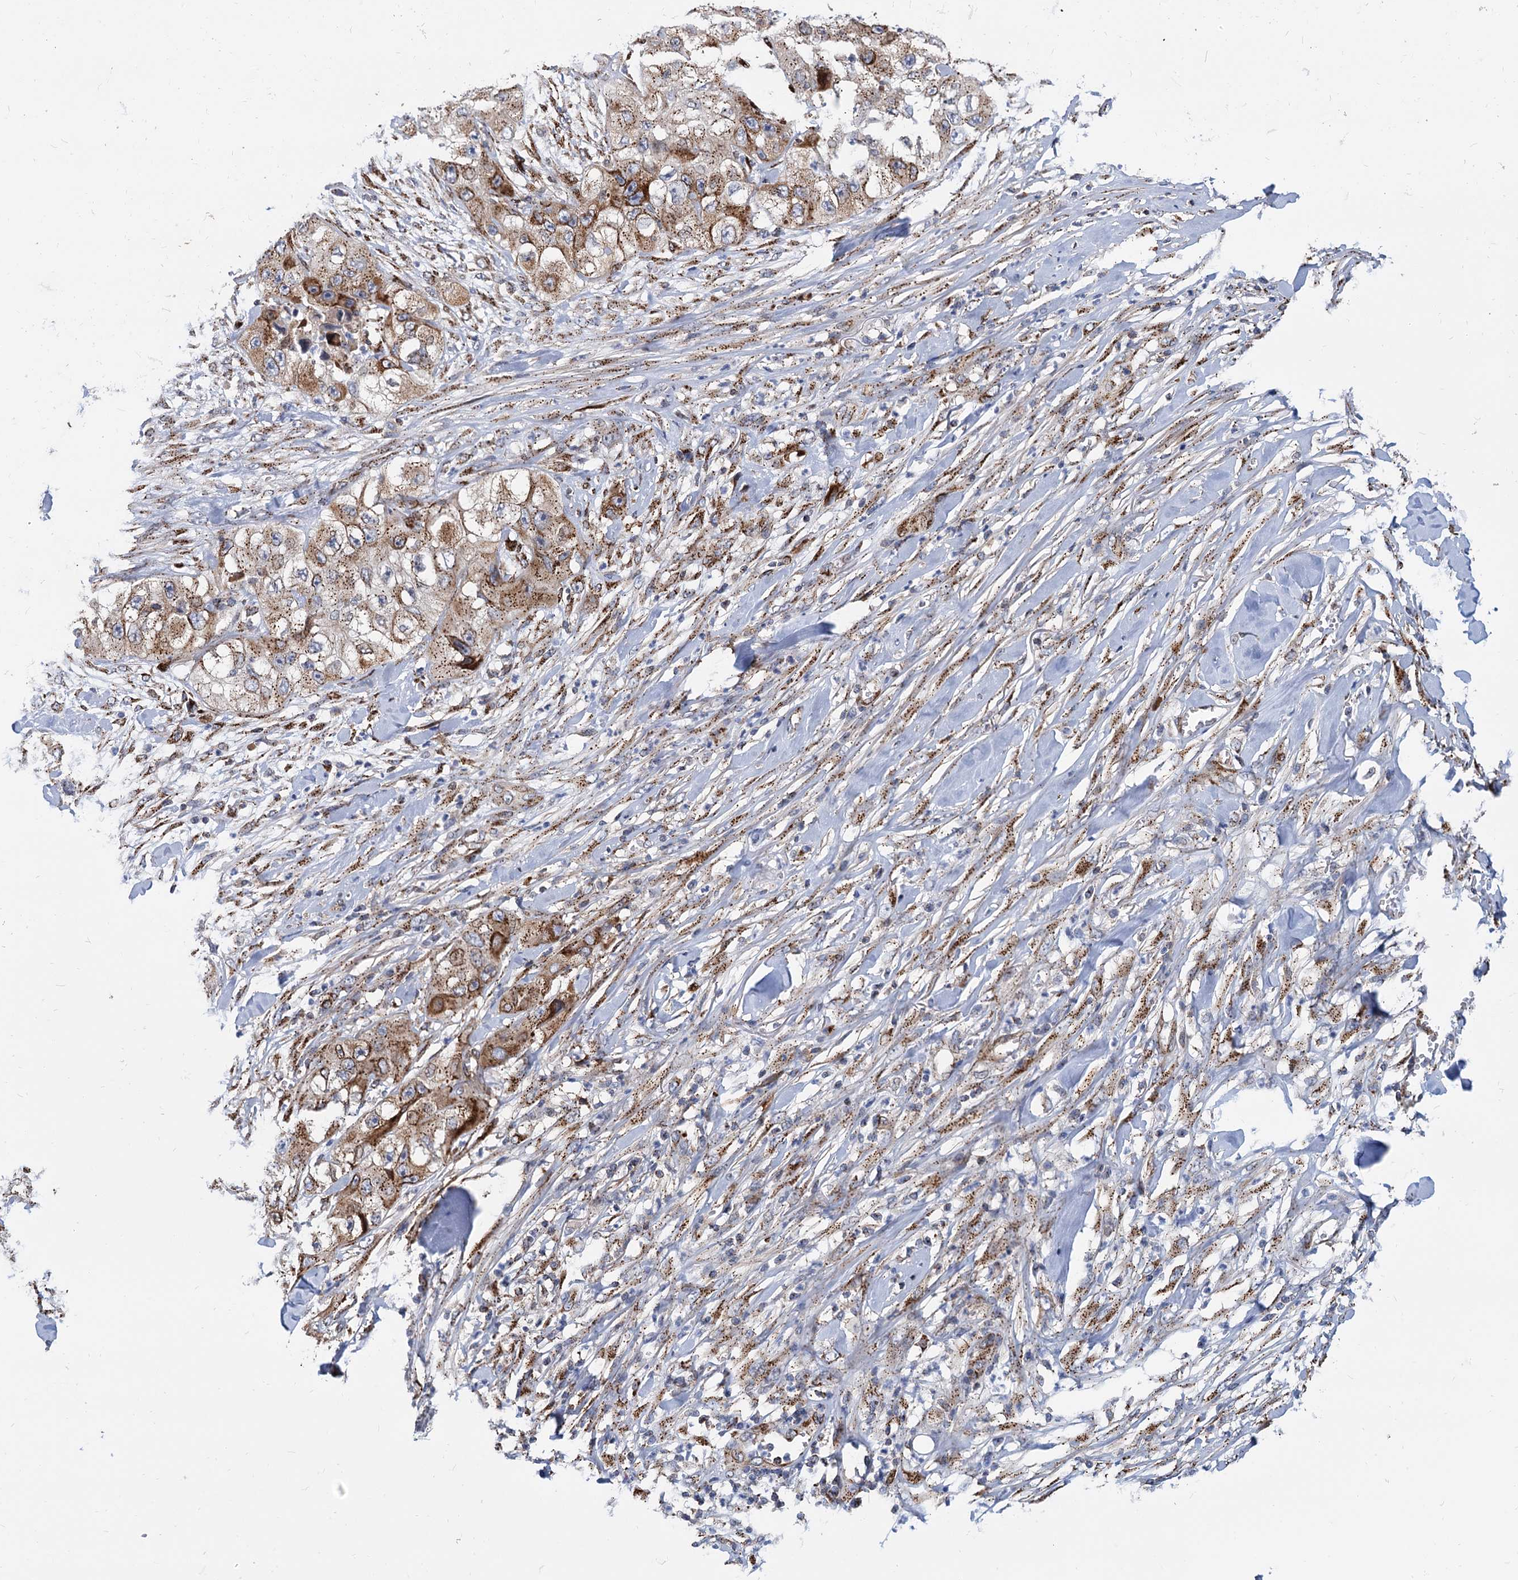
{"staining": {"intensity": "moderate", "quantity": ">75%", "location": "cytoplasmic/membranous"}, "tissue": "skin cancer", "cell_type": "Tumor cells", "image_type": "cancer", "snomed": [{"axis": "morphology", "description": "Squamous cell carcinoma, NOS"}, {"axis": "topography", "description": "Skin"}, {"axis": "topography", "description": "Subcutis"}], "caption": "Immunohistochemical staining of human skin cancer reveals moderate cytoplasmic/membranous protein expression in approximately >75% of tumor cells. (Stains: DAB (3,3'-diaminobenzidine) in brown, nuclei in blue, Microscopy: brightfield microscopy at high magnification).", "gene": "SUPT20H", "patient": {"sex": "male", "age": 73}}